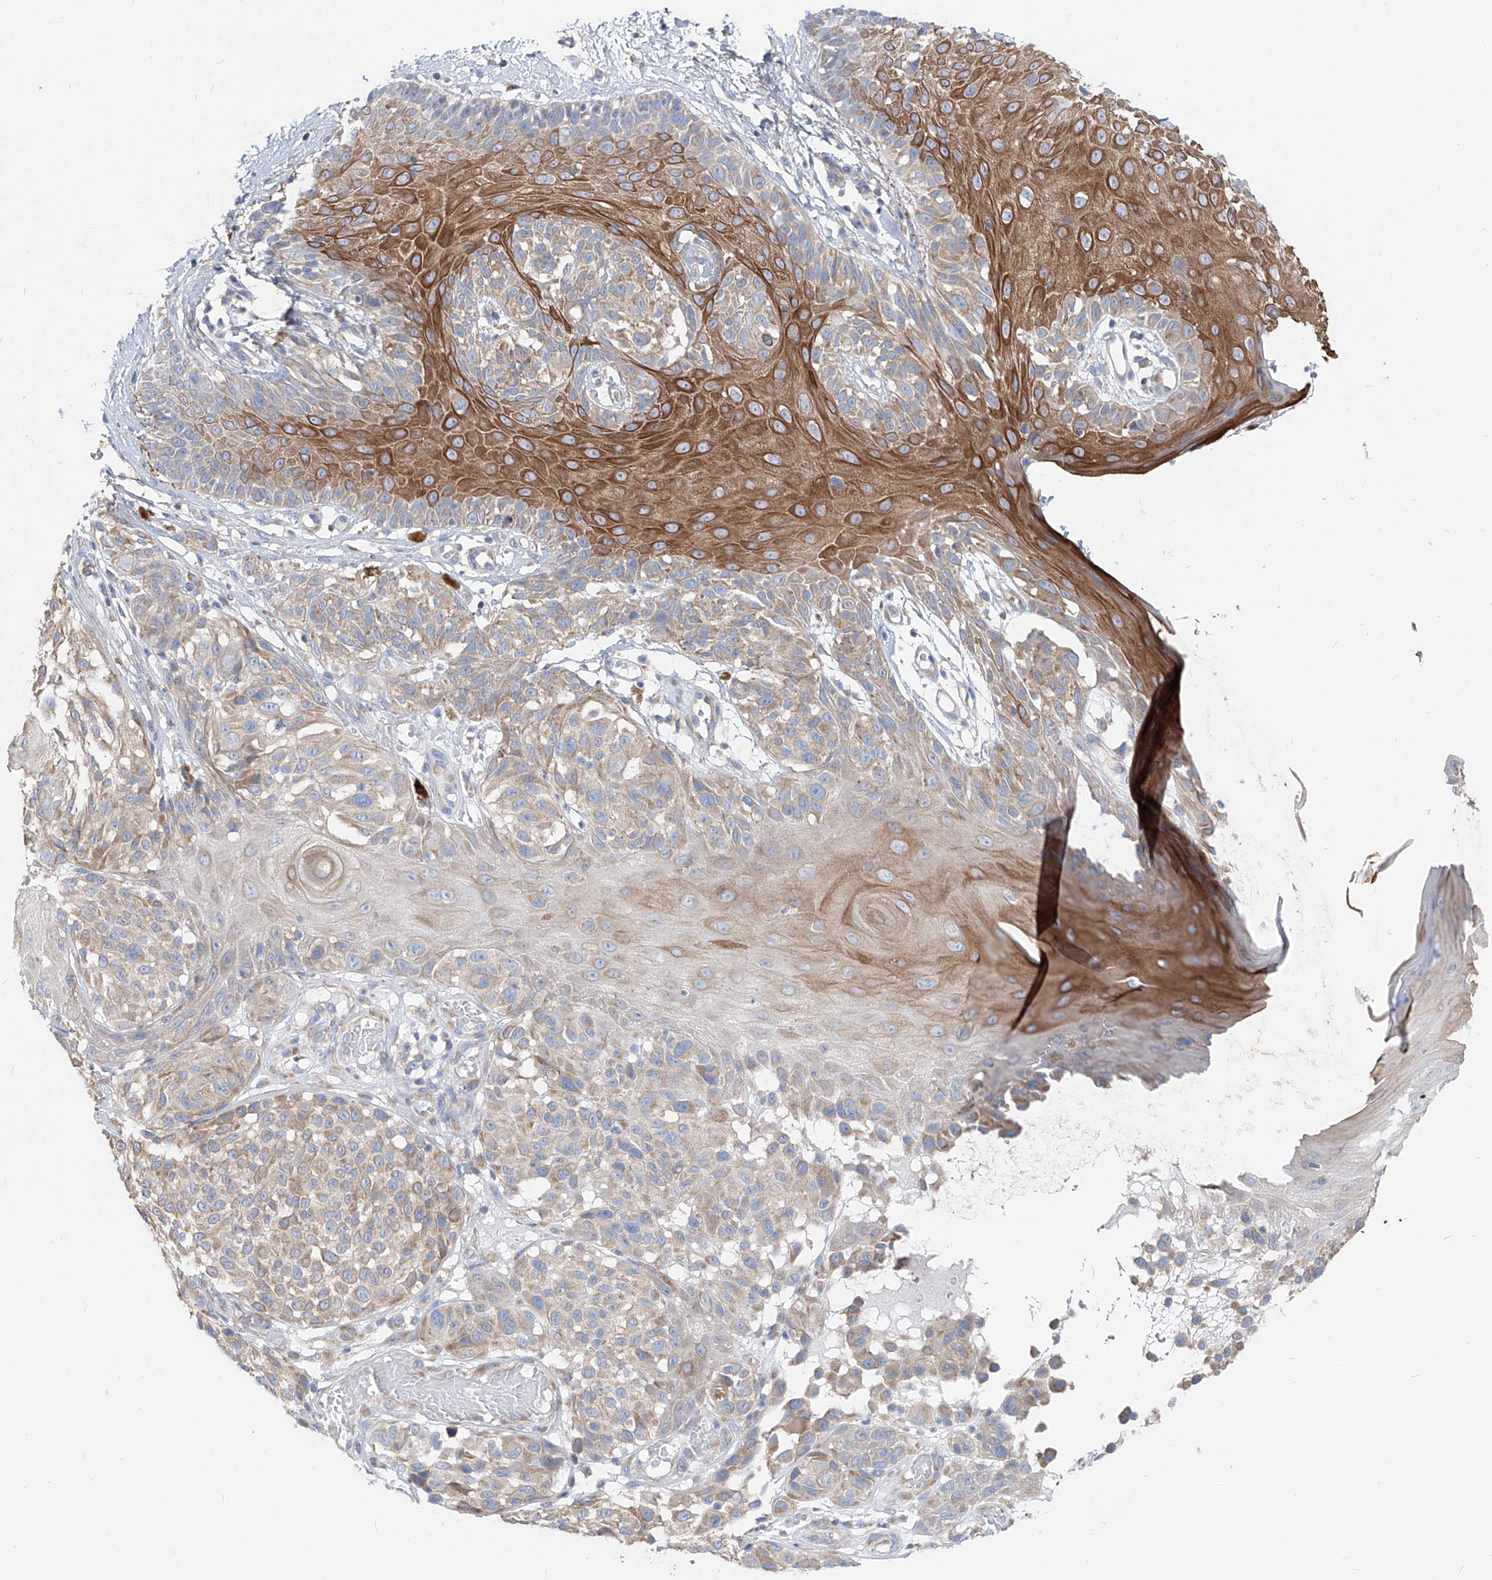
{"staining": {"intensity": "weak", "quantity": "25%-75%", "location": "cytoplasmic/membranous"}, "tissue": "melanoma", "cell_type": "Tumor cells", "image_type": "cancer", "snomed": [{"axis": "morphology", "description": "Malignant melanoma, NOS"}, {"axis": "topography", "description": "Skin"}], "caption": "About 25%-75% of tumor cells in human melanoma reveal weak cytoplasmic/membranous protein positivity as visualized by brown immunohistochemical staining.", "gene": "UFL1", "patient": {"sex": "male", "age": 83}}